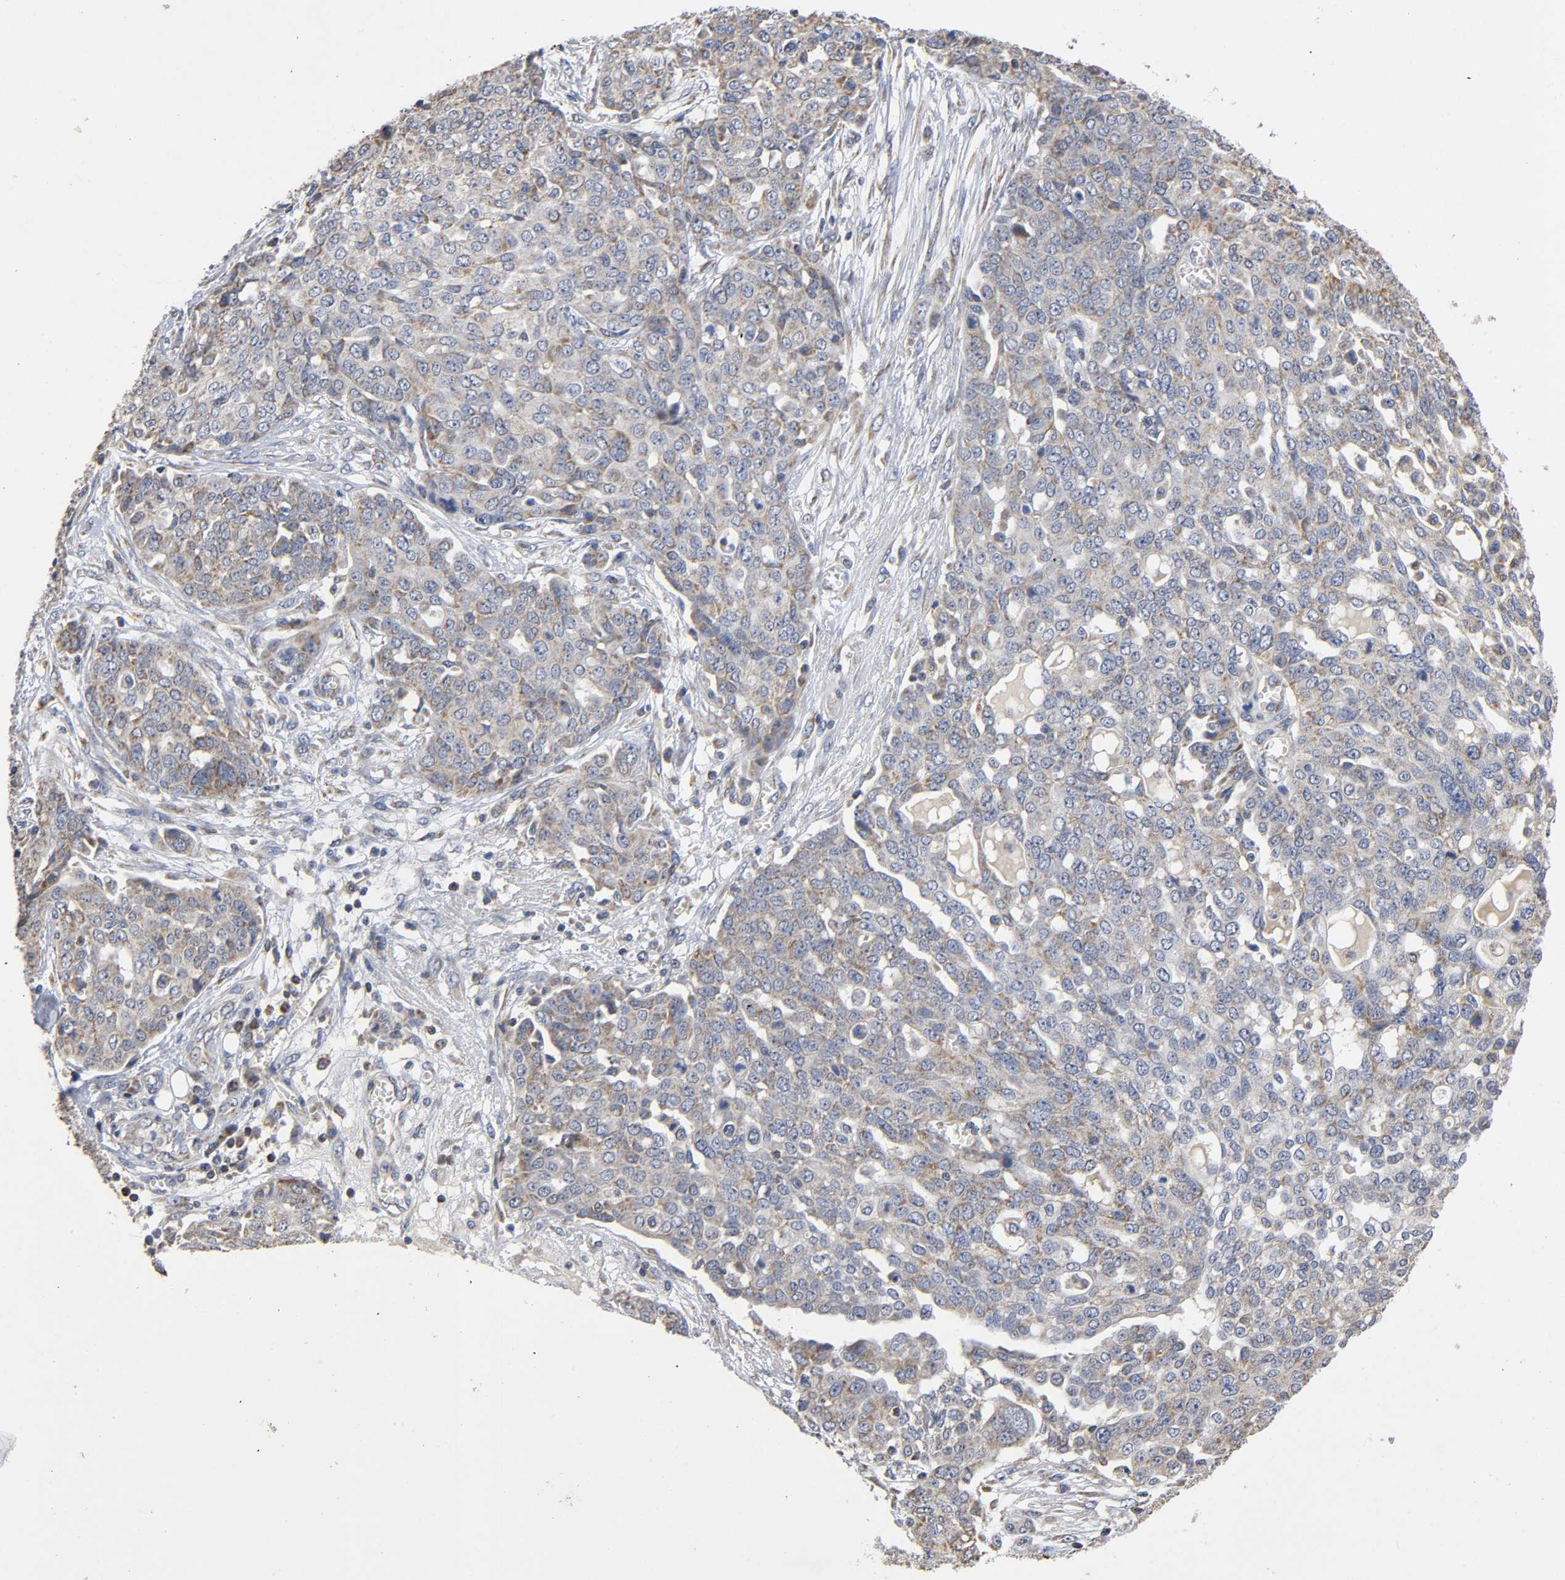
{"staining": {"intensity": "moderate", "quantity": ">75%", "location": "cytoplasmic/membranous"}, "tissue": "ovarian cancer", "cell_type": "Tumor cells", "image_type": "cancer", "snomed": [{"axis": "morphology", "description": "Cystadenocarcinoma, serous, NOS"}, {"axis": "topography", "description": "Soft tissue"}, {"axis": "topography", "description": "Ovary"}], "caption": "This image exhibits serous cystadenocarcinoma (ovarian) stained with immunohistochemistry to label a protein in brown. The cytoplasmic/membranous of tumor cells show moderate positivity for the protein. Nuclei are counter-stained blue.", "gene": "SYT16", "patient": {"sex": "female", "age": 57}}